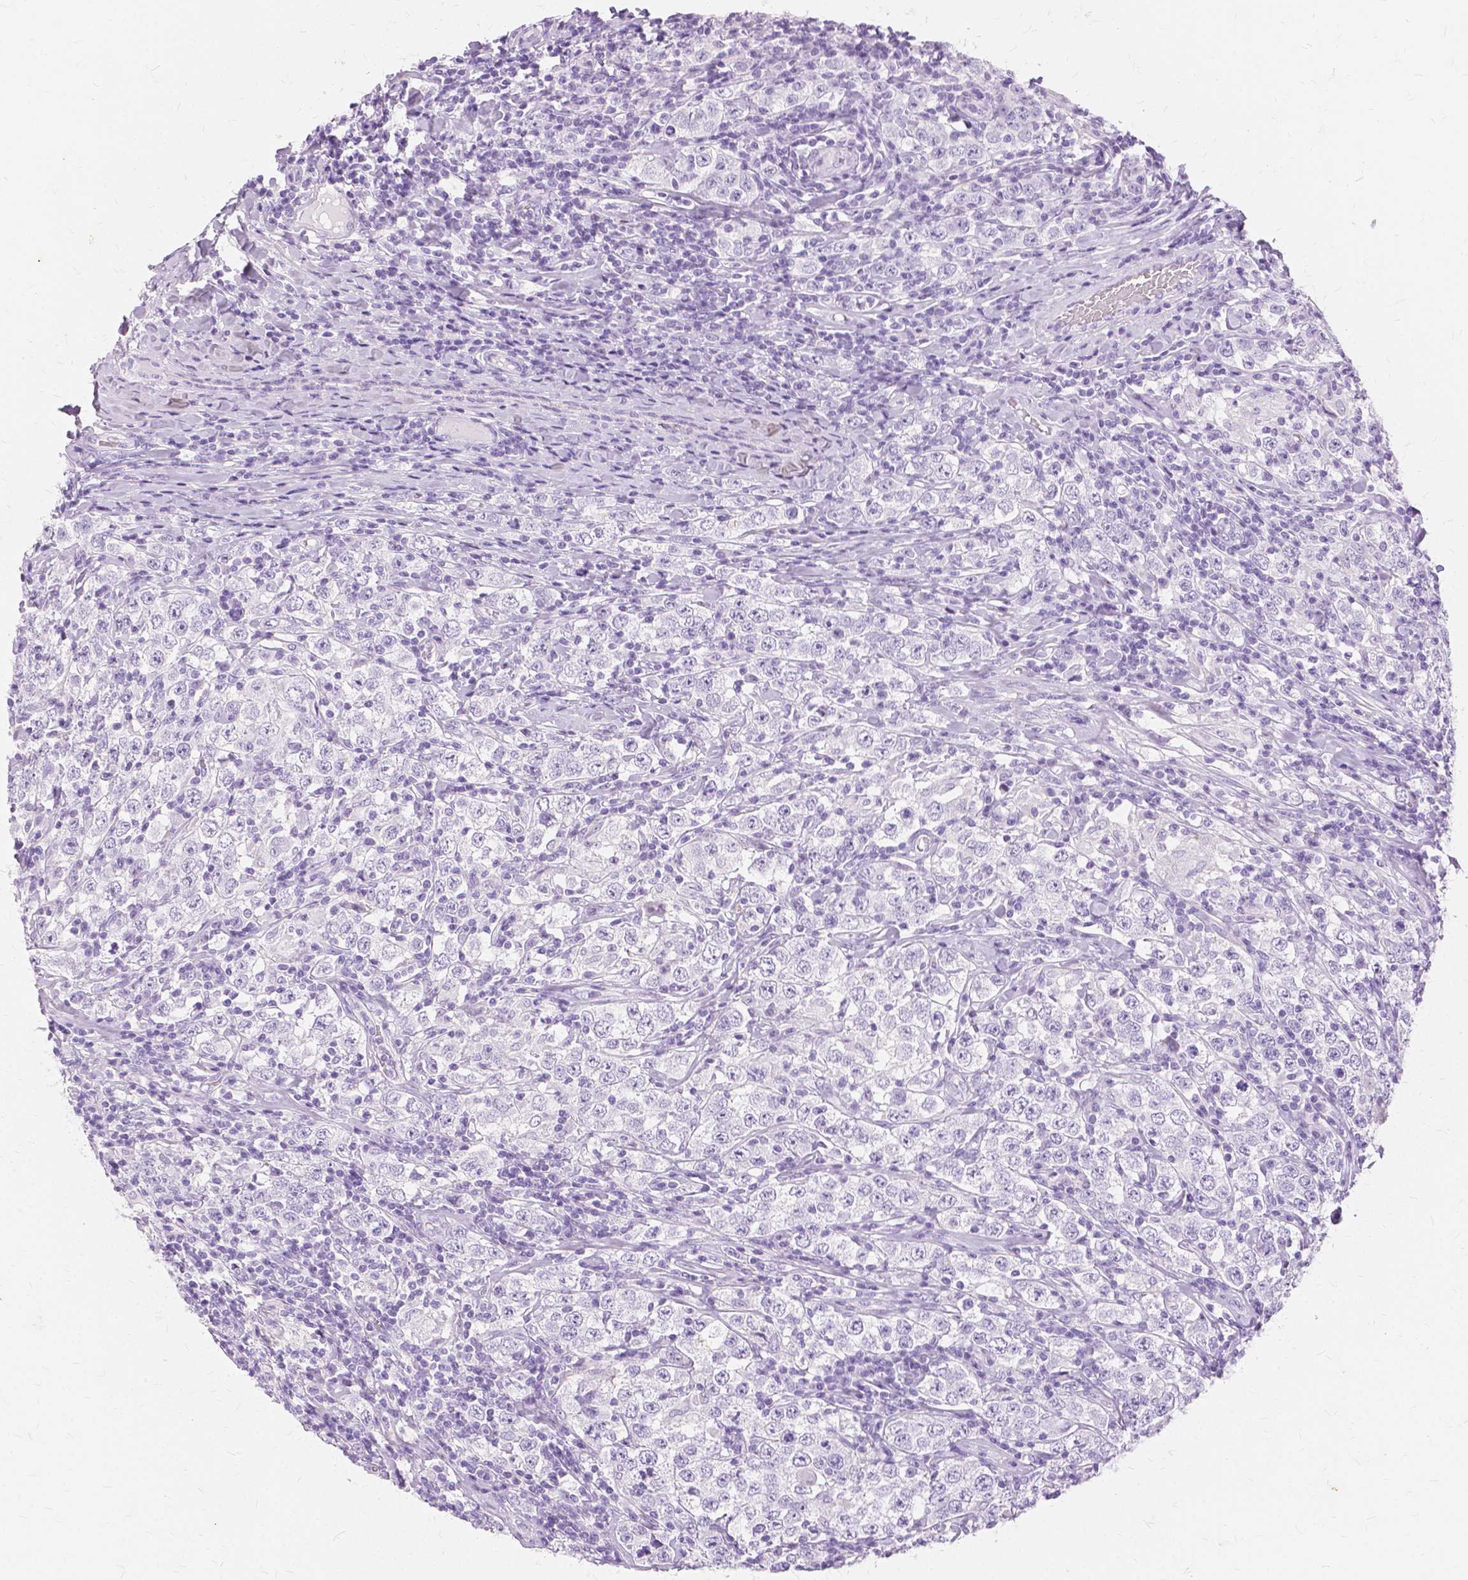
{"staining": {"intensity": "negative", "quantity": "none", "location": "none"}, "tissue": "testis cancer", "cell_type": "Tumor cells", "image_type": "cancer", "snomed": [{"axis": "morphology", "description": "Seminoma, NOS"}, {"axis": "morphology", "description": "Carcinoma, Embryonal, NOS"}, {"axis": "topography", "description": "Testis"}], "caption": "A high-resolution histopathology image shows immunohistochemistry staining of testis embryonal carcinoma, which reveals no significant staining in tumor cells. The staining is performed using DAB (3,3'-diaminobenzidine) brown chromogen with nuclei counter-stained in using hematoxylin.", "gene": "TGM1", "patient": {"sex": "male", "age": 41}}